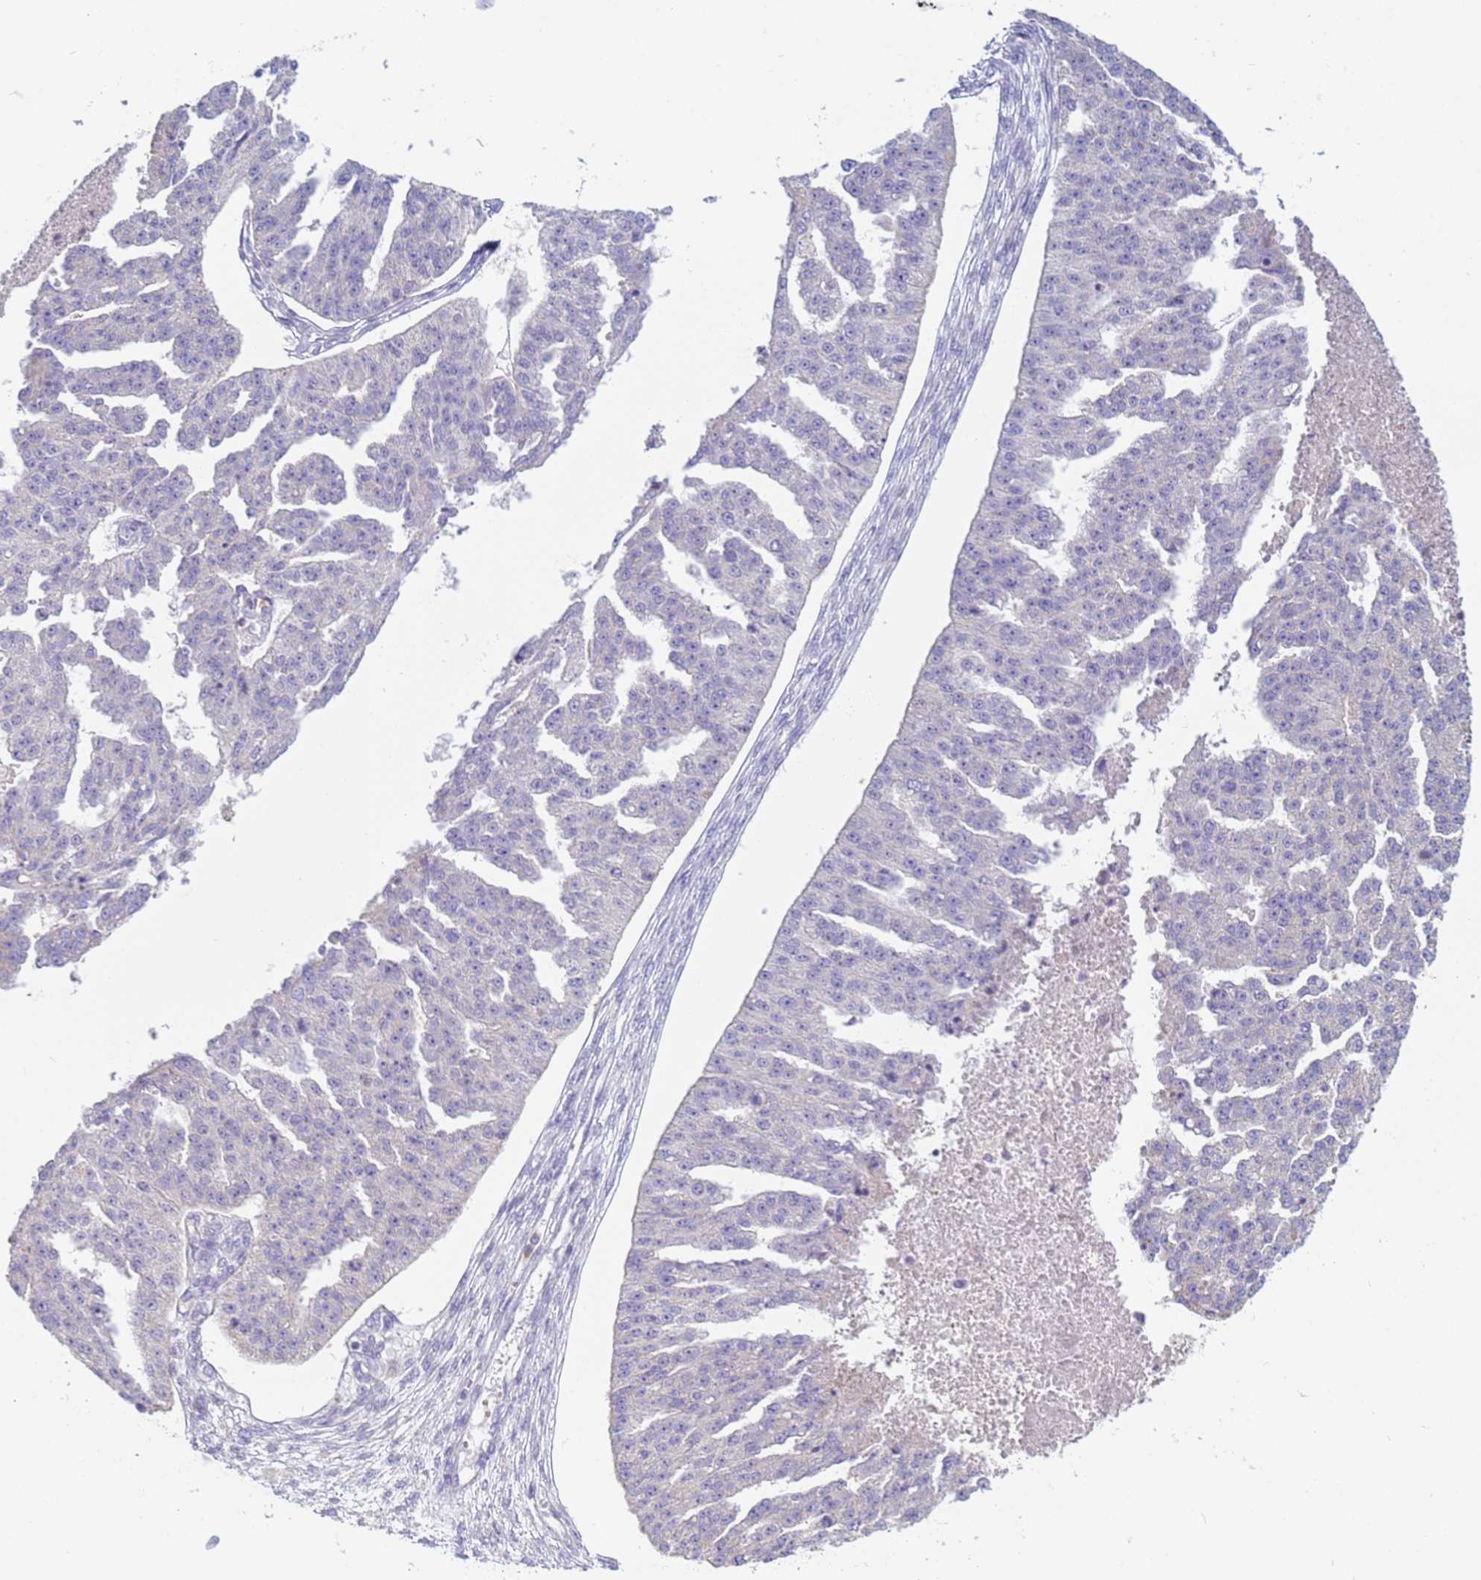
{"staining": {"intensity": "negative", "quantity": "none", "location": "none"}, "tissue": "ovarian cancer", "cell_type": "Tumor cells", "image_type": "cancer", "snomed": [{"axis": "morphology", "description": "Cystadenocarcinoma, serous, NOS"}, {"axis": "topography", "description": "Ovary"}], "caption": "Histopathology image shows no protein positivity in tumor cells of ovarian cancer (serous cystadenocarcinoma) tissue. Brightfield microscopy of immunohistochemistry stained with DAB (brown) and hematoxylin (blue), captured at high magnification.", "gene": "CR1", "patient": {"sex": "female", "age": 58}}